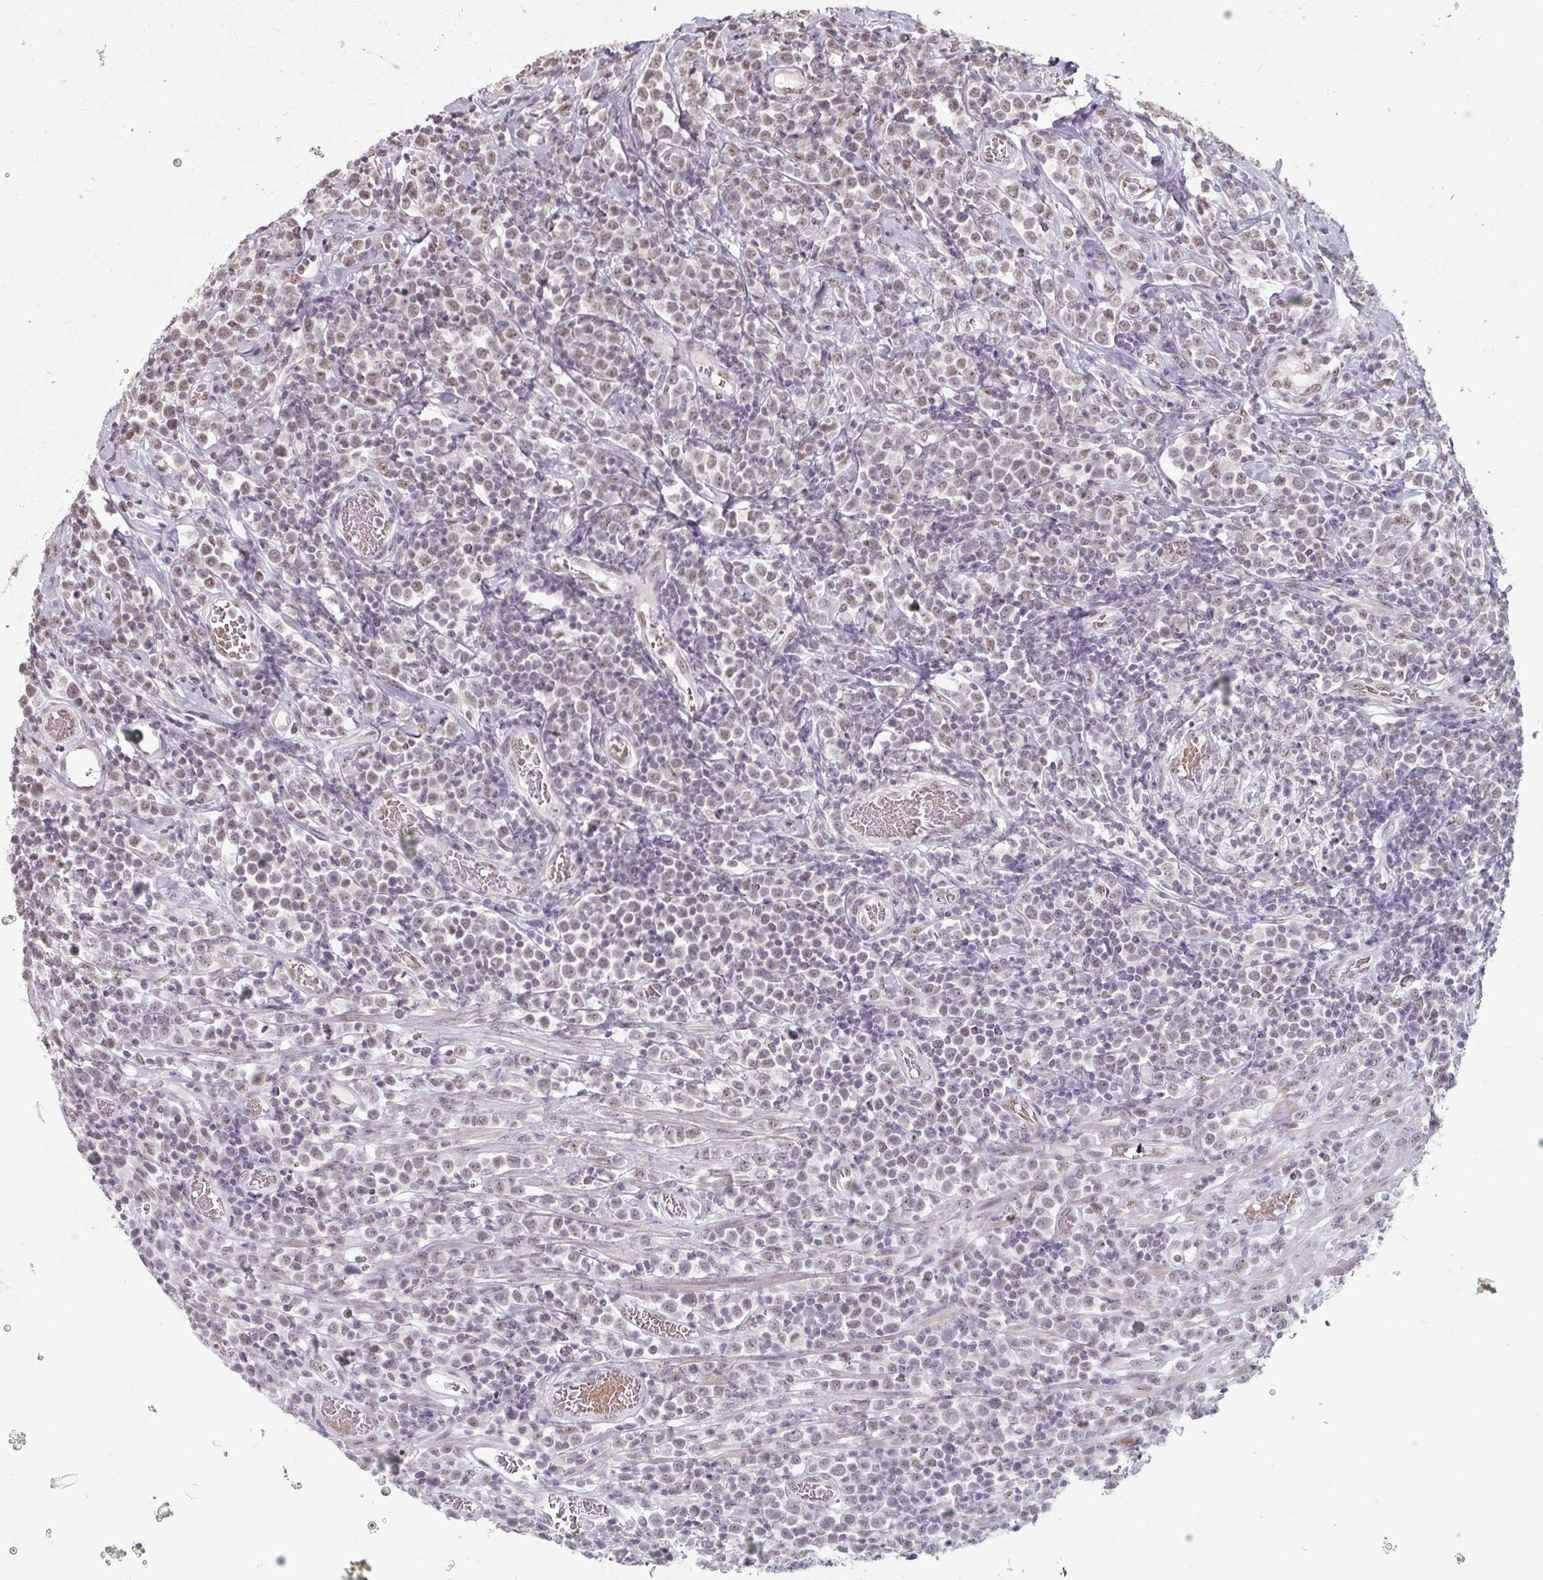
{"staining": {"intensity": "moderate", "quantity": "<25%", "location": "nuclear"}, "tissue": "lymphoma", "cell_type": "Tumor cells", "image_type": "cancer", "snomed": [{"axis": "morphology", "description": "Malignant lymphoma, non-Hodgkin's type, High grade"}, {"axis": "topography", "description": "Soft tissue"}], "caption": "Lymphoma was stained to show a protein in brown. There is low levels of moderate nuclear positivity in about <25% of tumor cells.", "gene": "ZFTRAF1", "patient": {"sex": "female", "age": 56}}